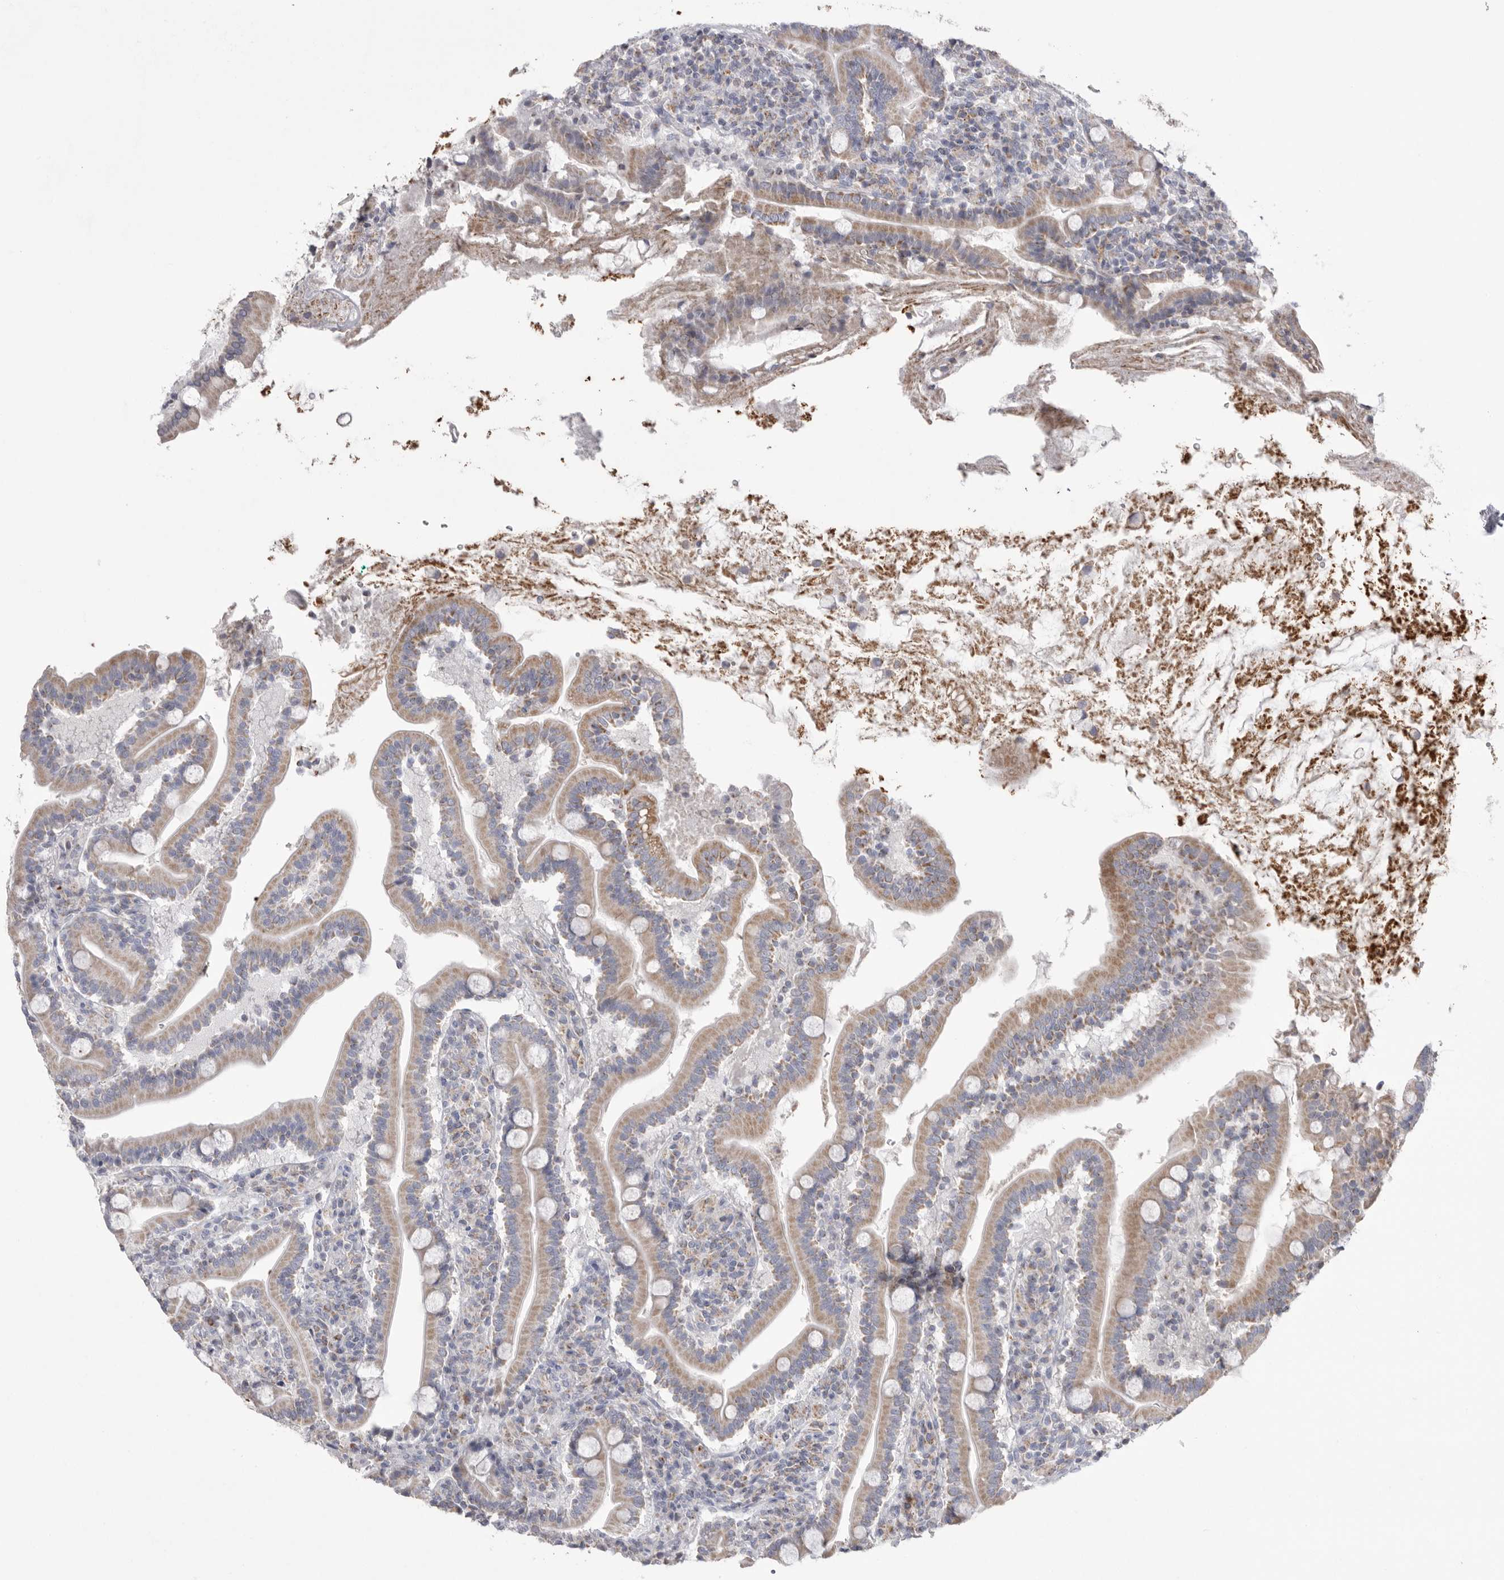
{"staining": {"intensity": "weak", "quantity": ">75%", "location": "cytoplasmic/membranous"}, "tissue": "duodenum", "cell_type": "Glandular cells", "image_type": "normal", "snomed": [{"axis": "morphology", "description": "Normal tissue, NOS"}, {"axis": "topography", "description": "Duodenum"}], "caption": "IHC micrograph of normal duodenum stained for a protein (brown), which displays low levels of weak cytoplasmic/membranous staining in approximately >75% of glandular cells.", "gene": "VDAC3", "patient": {"sex": "male", "age": 35}}